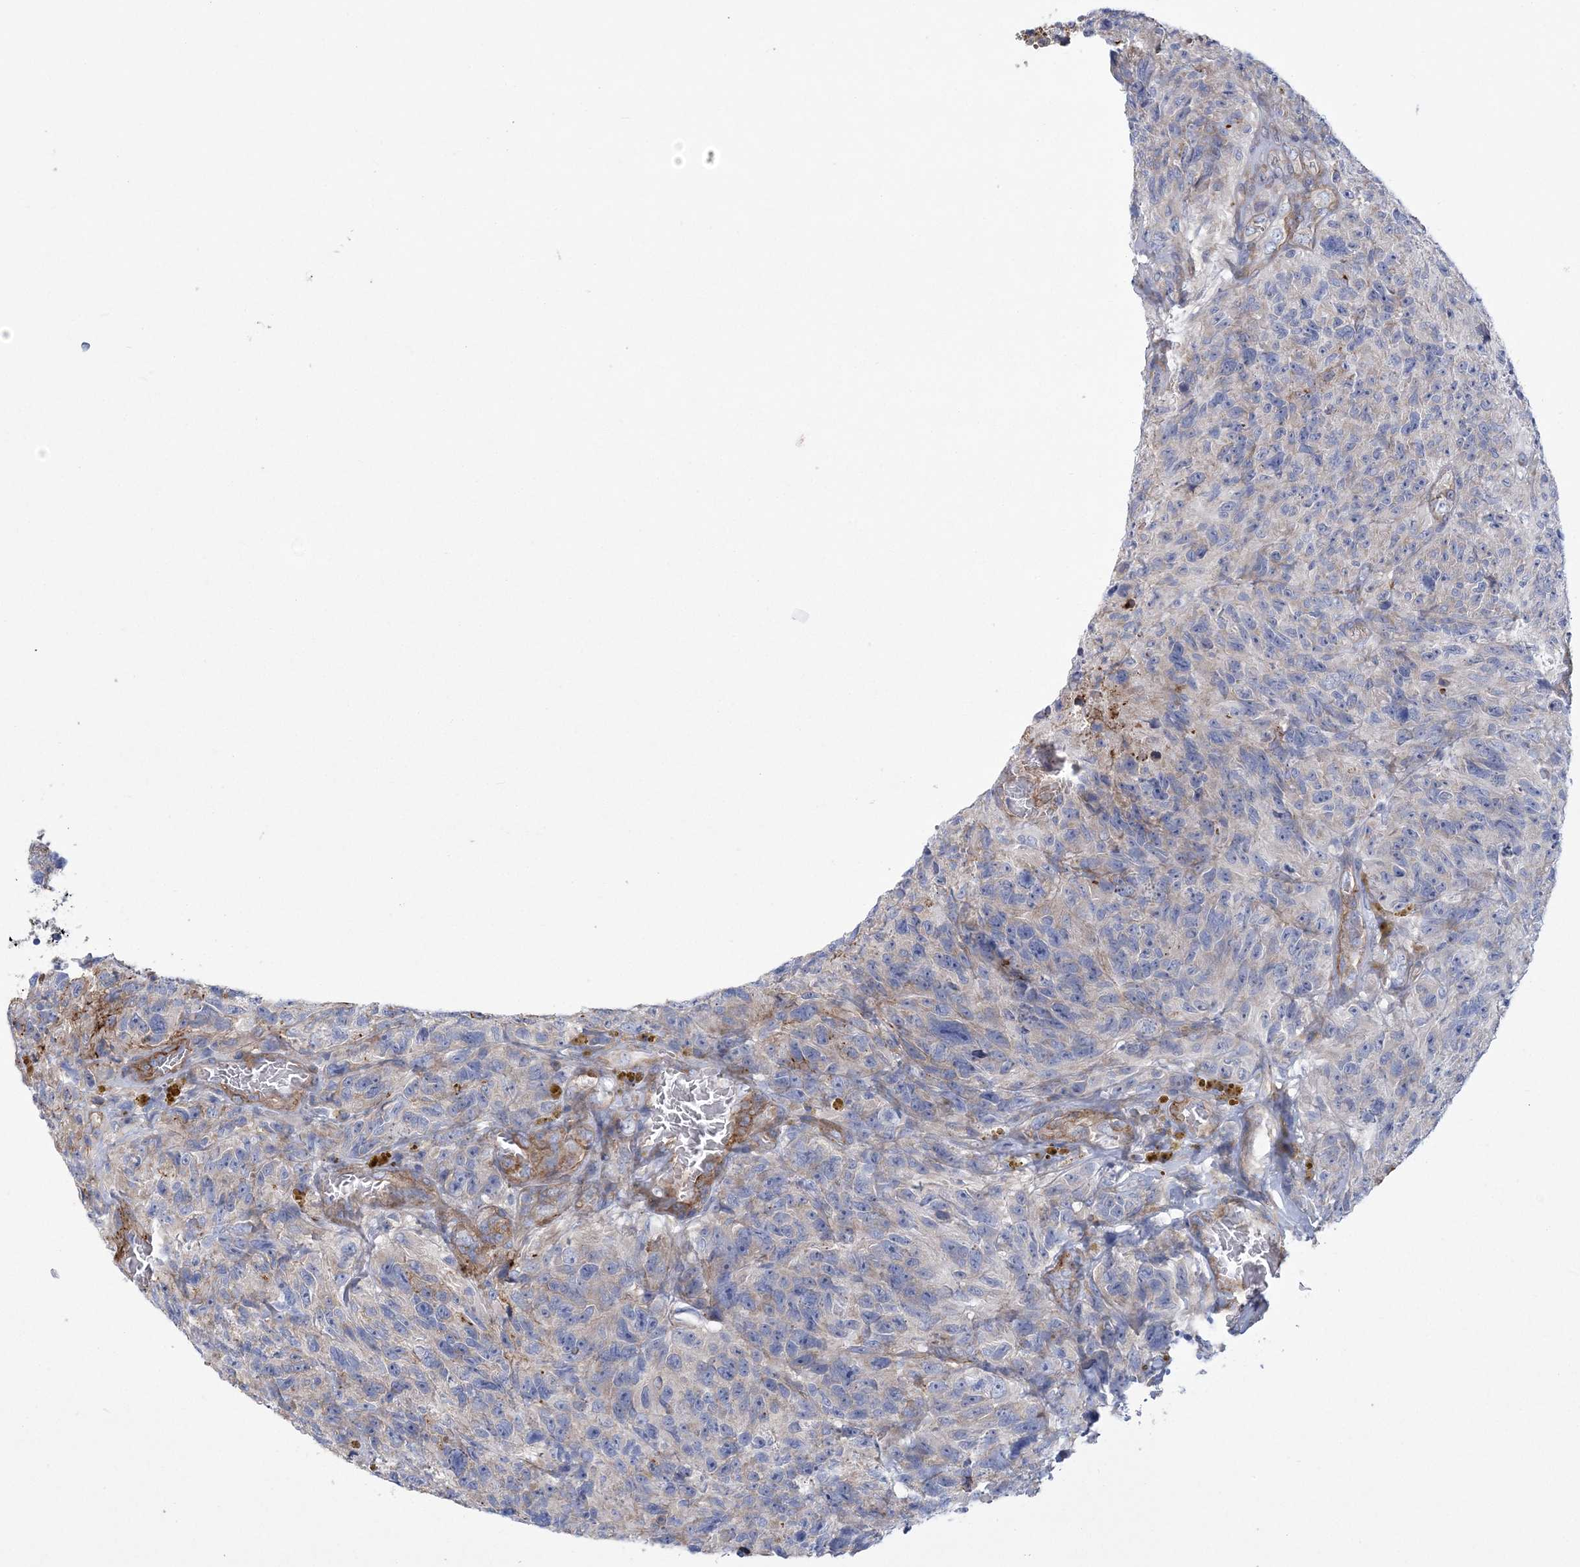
{"staining": {"intensity": "negative", "quantity": "none", "location": "none"}, "tissue": "glioma", "cell_type": "Tumor cells", "image_type": "cancer", "snomed": [{"axis": "morphology", "description": "Glioma, malignant, High grade"}, {"axis": "topography", "description": "Brain"}], "caption": "This is an IHC histopathology image of human malignant glioma (high-grade). There is no positivity in tumor cells.", "gene": "ARSJ", "patient": {"sex": "male", "age": 69}}